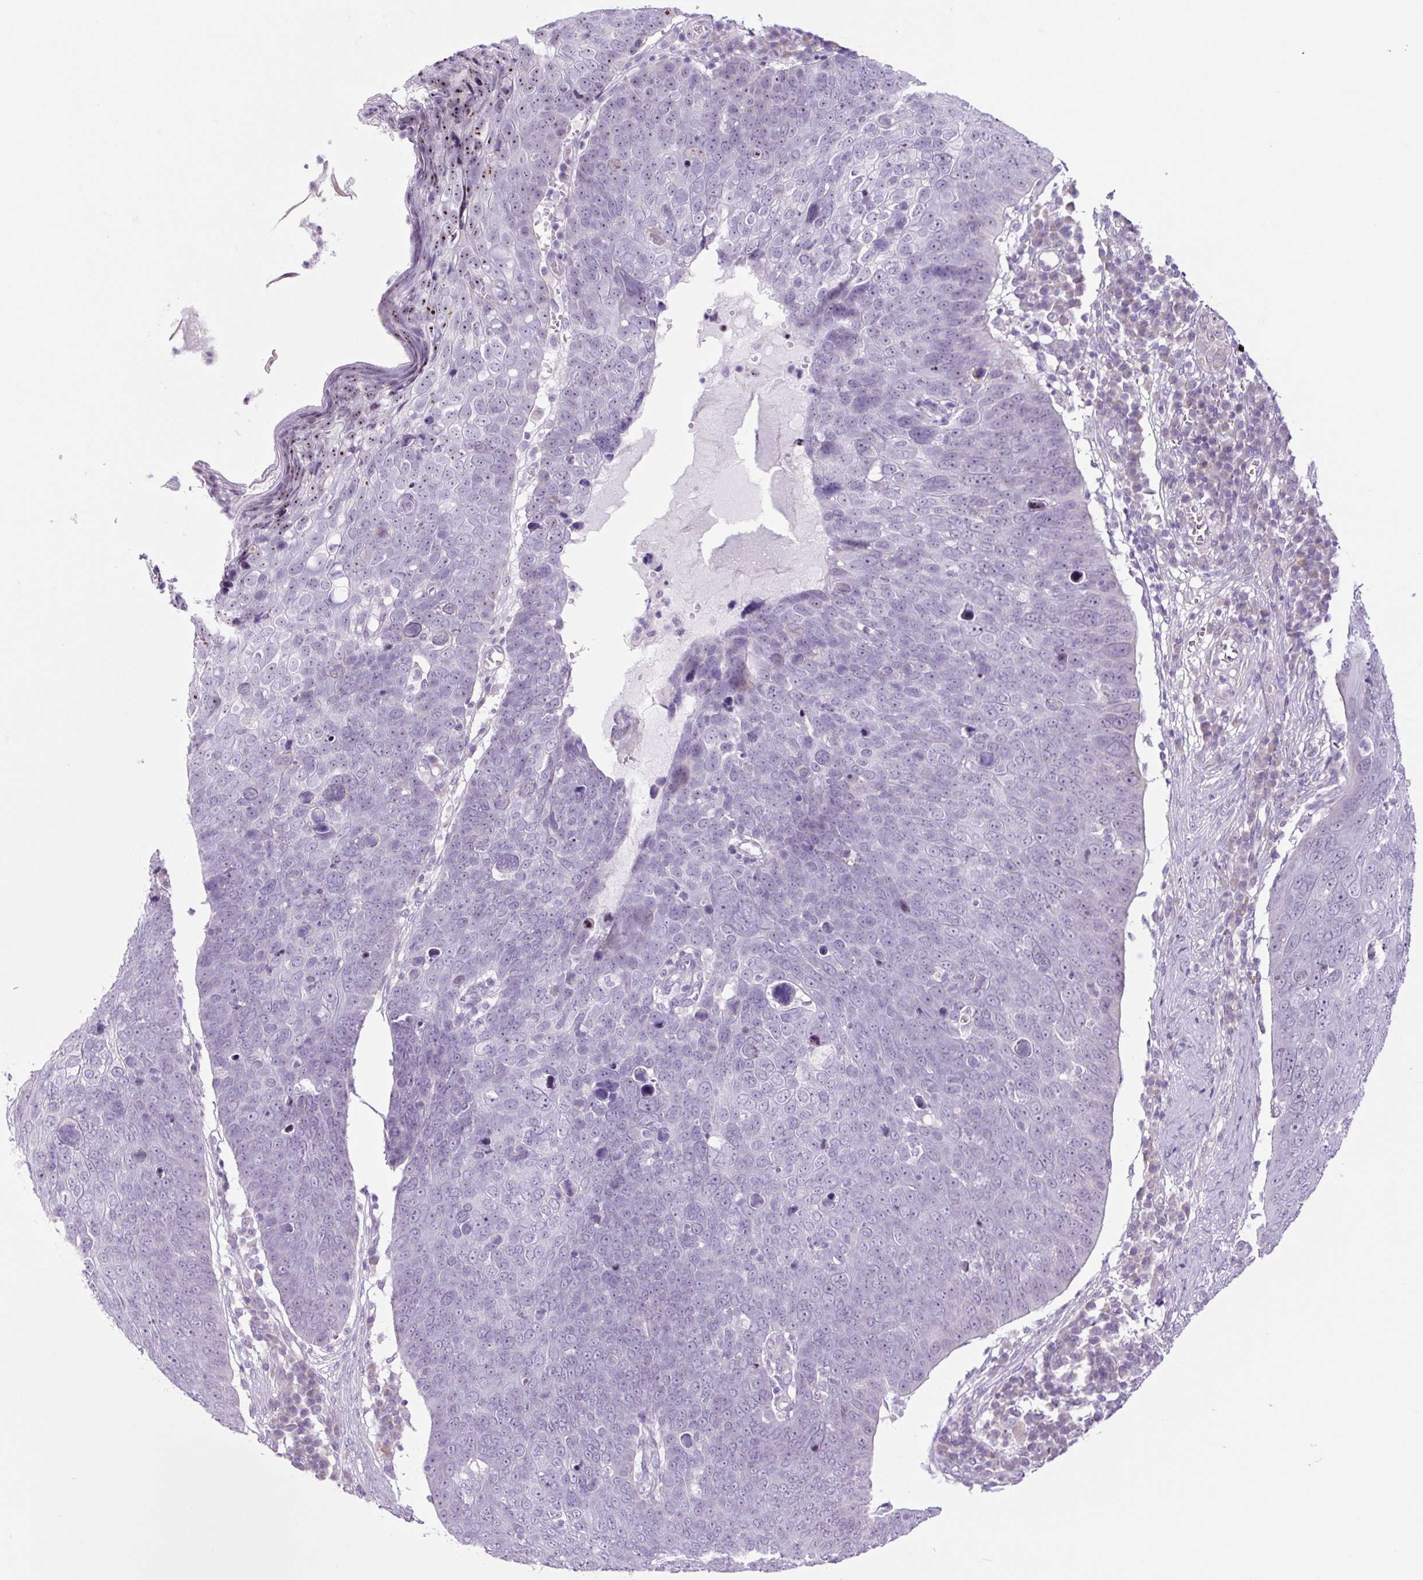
{"staining": {"intensity": "negative", "quantity": "none", "location": "none"}, "tissue": "skin cancer", "cell_type": "Tumor cells", "image_type": "cancer", "snomed": [{"axis": "morphology", "description": "Squamous cell carcinoma, NOS"}, {"axis": "topography", "description": "Skin"}], "caption": "IHC photomicrograph of neoplastic tissue: skin cancer (squamous cell carcinoma) stained with DAB (3,3'-diaminobenzidine) reveals no significant protein positivity in tumor cells. Nuclei are stained in blue.", "gene": "RRS1", "patient": {"sex": "male", "age": 71}}